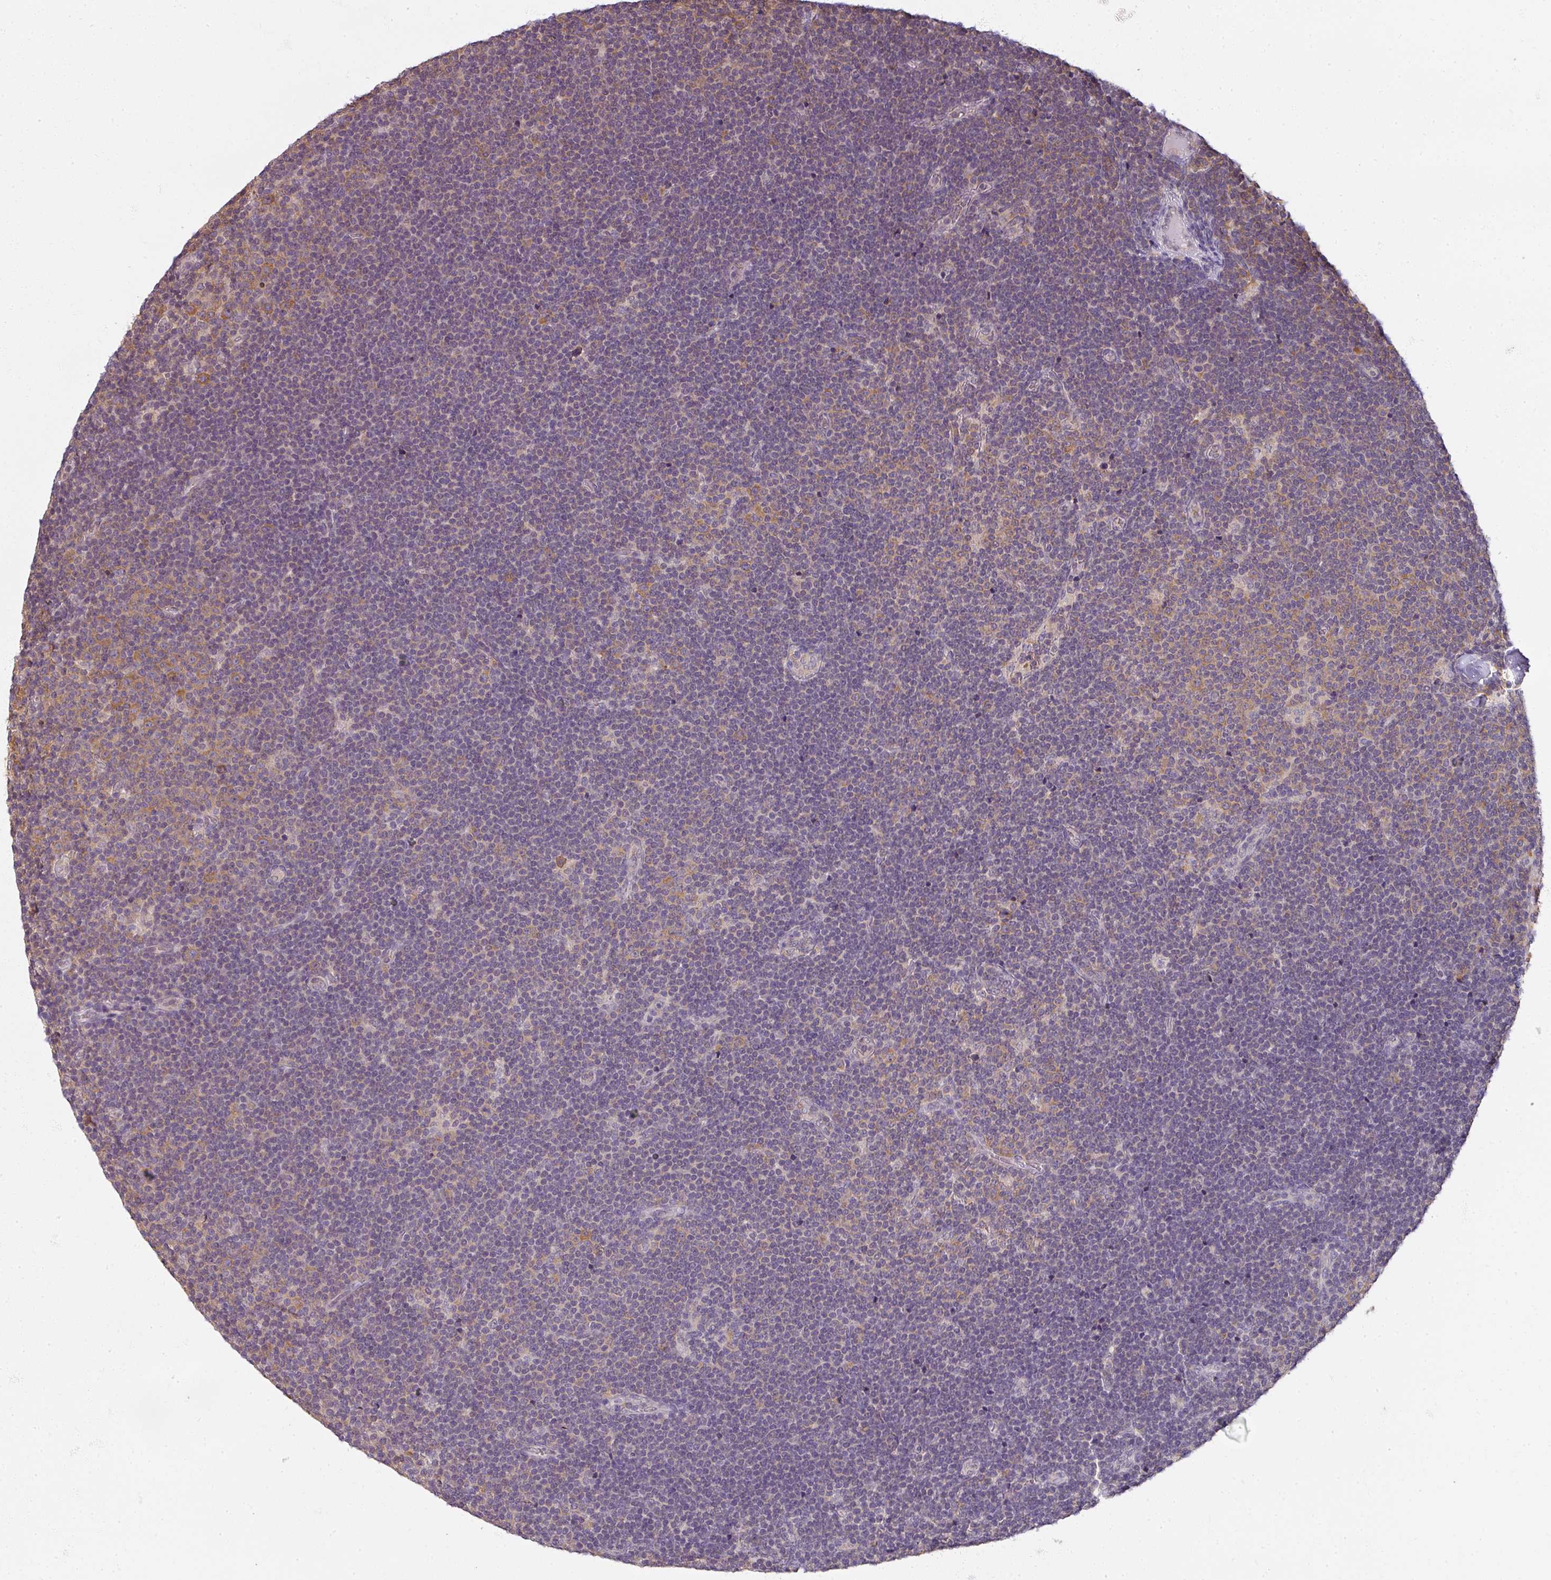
{"staining": {"intensity": "negative", "quantity": "none", "location": "none"}, "tissue": "lymphoma", "cell_type": "Tumor cells", "image_type": "cancer", "snomed": [{"axis": "morphology", "description": "Malignant lymphoma, non-Hodgkin's type, Low grade"}, {"axis": "topography", "description": "Lymph node"}], "caption": "Tumor cells show no significant protein positivity in lymphoma.", "gene": "AGPAT4", "patient": {"sex": "male", "age": 48}}